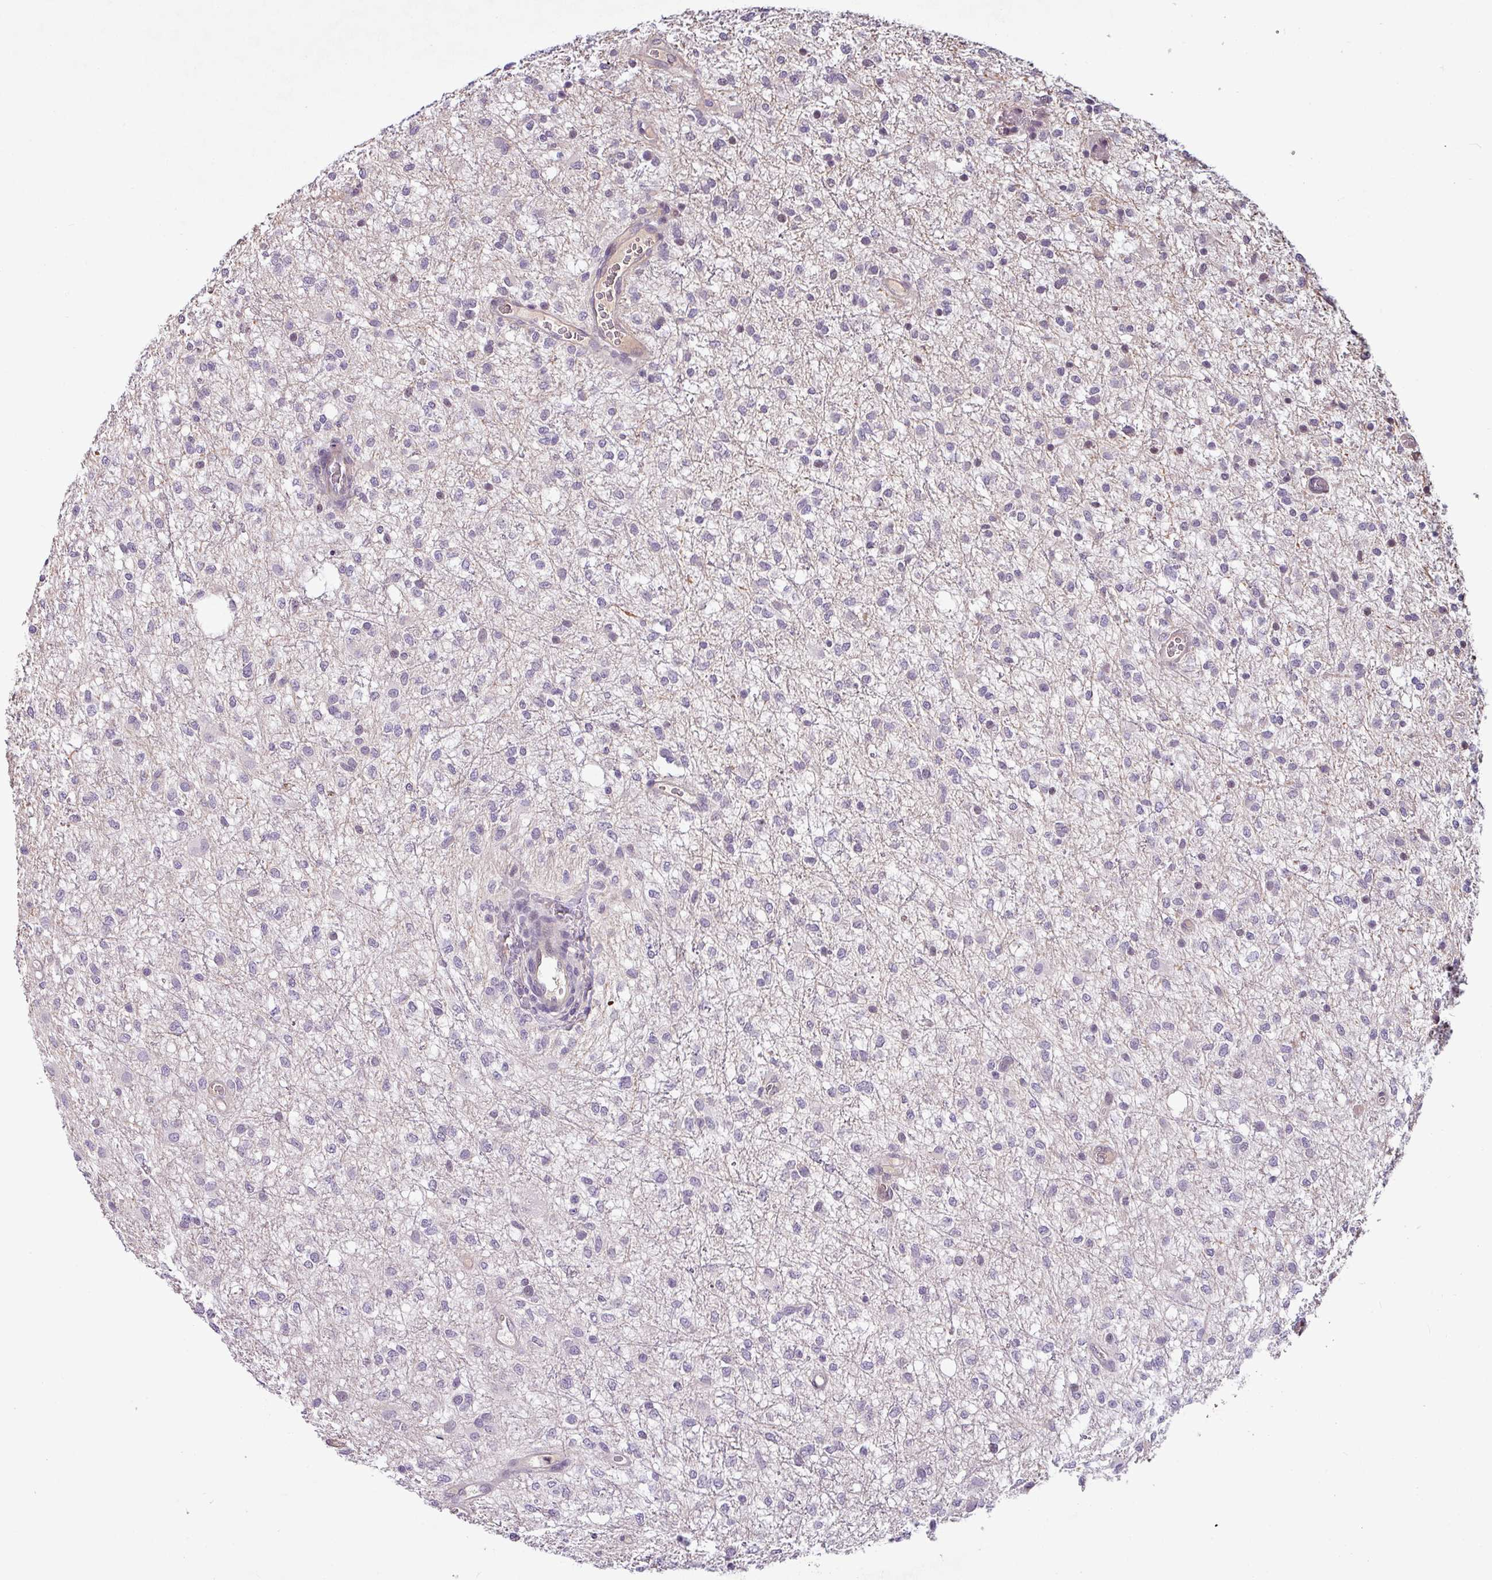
{"staining": {"intensity": "negative", "quantity": "none", "location": "none"}, "tissue": "glioma", "cell_type": "Tumor cells", "image_type": "cancer", "snomed": [{"axis": "morphology", "description": "Glioma, malignant, Low grade"}, {"axis": "topography", "description": "Cerebellum"}], "caption": "An image of human glioma is negative for staining in tumor cells. (DAB IHC visualized using brightfield microscopy, high magnification).", "gene": "SLC5A10", "patient": {"sex": "female", "age": 5}}